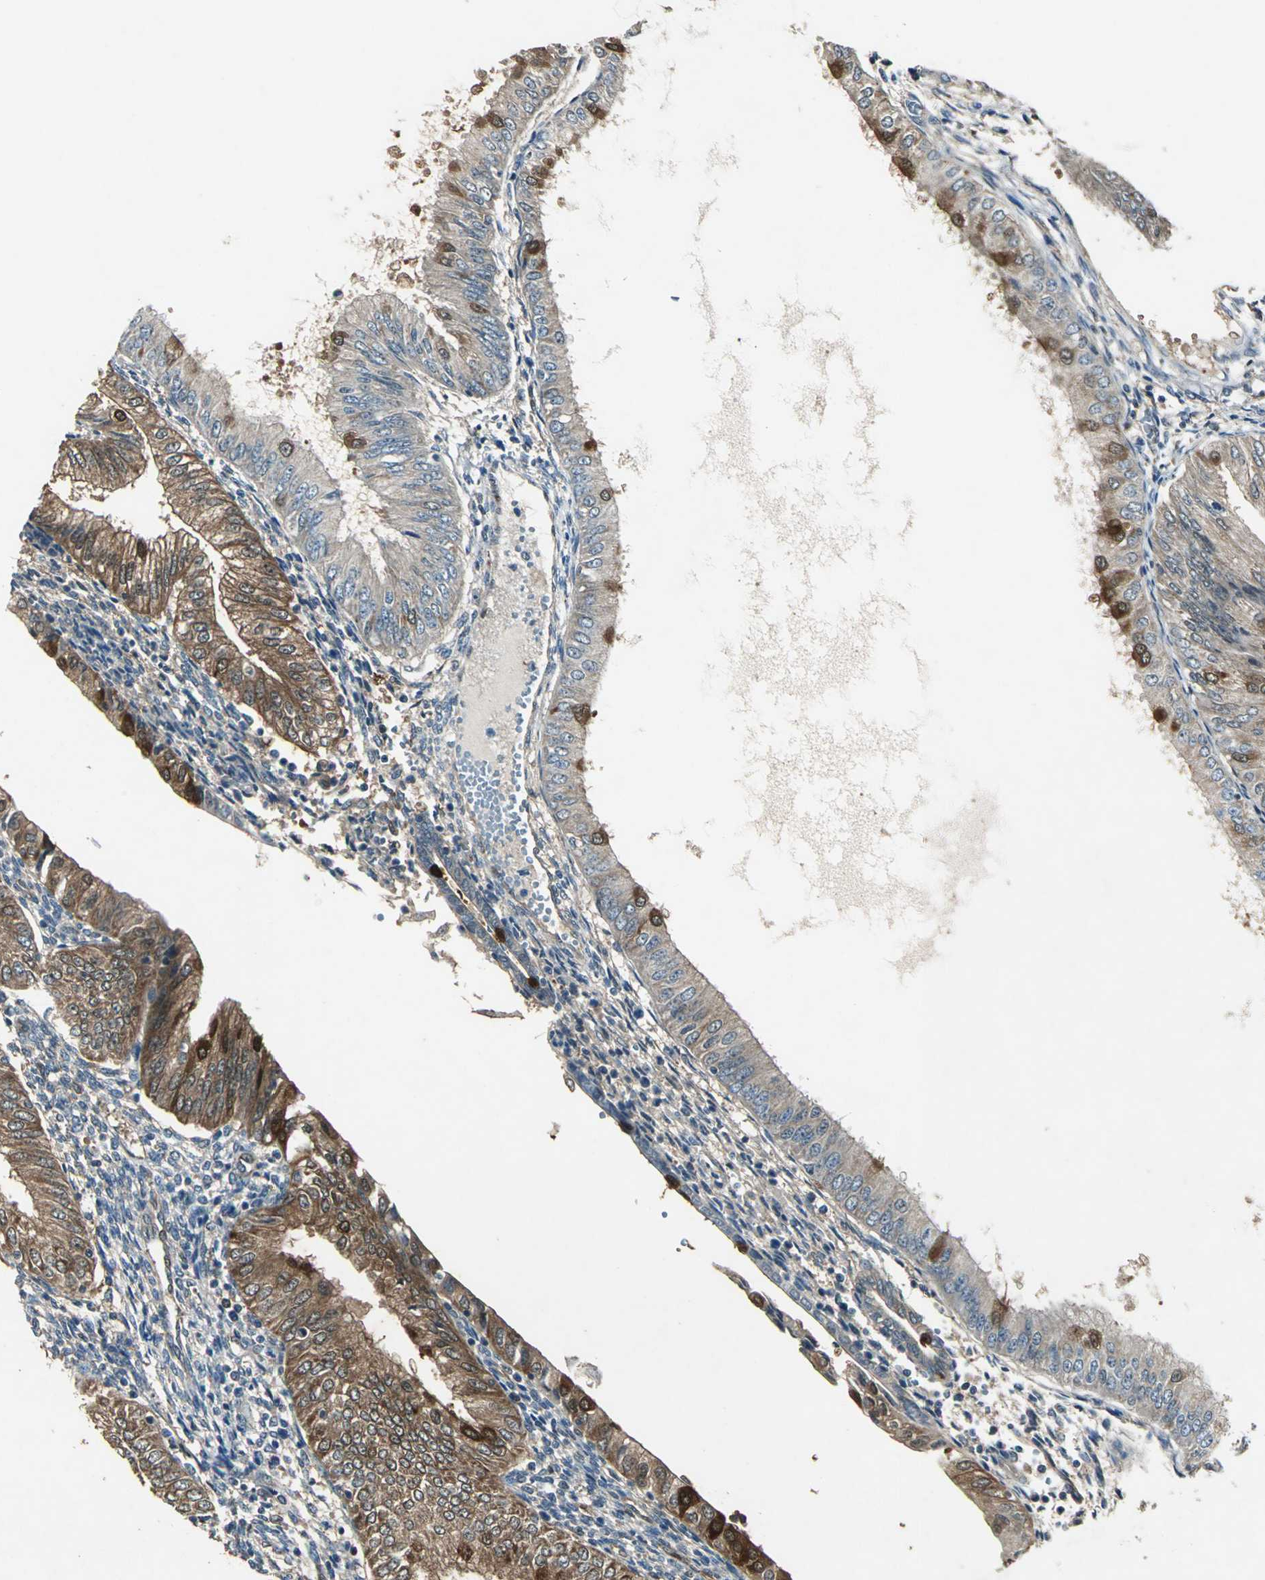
{"staining": {"intensity": "moderate", "quantity": "25%-75%", "location": "cytoplasmic/membranous"}, "tissue": "endometrial cancer", "cell_type": "Tumor cells", "image_type": "cancer", "snomed": [{"axis": "morphology", "description": "Adenocarcinoma, NOS"}, {"axis": "topography", "description": "Endometrium"}], "caption": "An image of adenocarcinoma (endometrial) stained for a protein displays moderate cytoplasmic/membranous brown staining in tumor cells.", "gene": "RRM2B", "patient": {"sex": "female", "age": 53}}